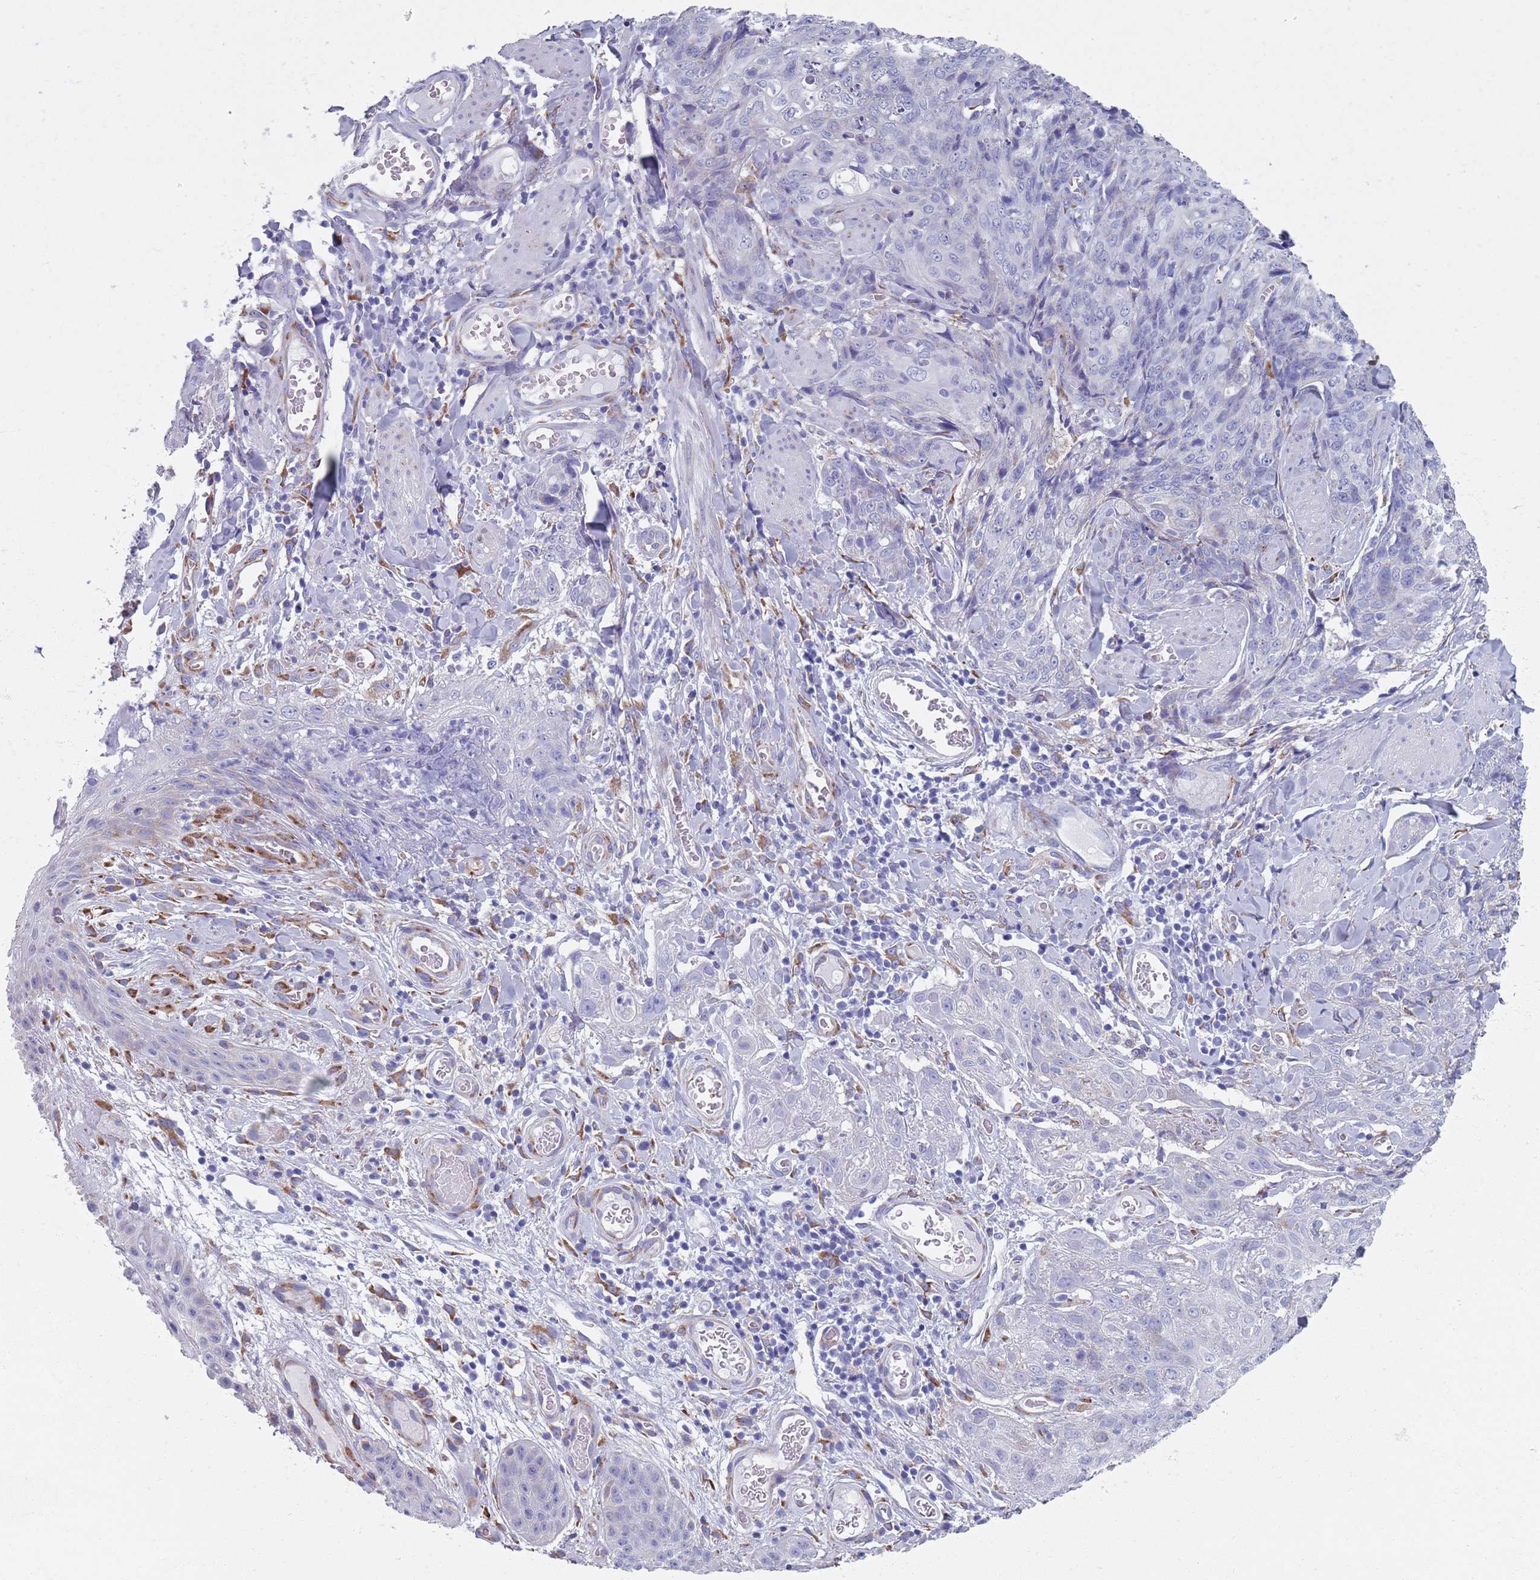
{"staining": {"intensity": "negative", "quantity": "none", "location": "none"}, "tissue": "skin cancer", "cell_type": "Tumor cells", "image_type": "cancer", "snomed": [{"axis": "morphology", "description": "Squamous cell carcinoma, NOS"}, {"axis": "topography", "description": "Skin"}, {"axis": "topography", "description": "Vulva"}], "caption": "Protein analysis of skin cancer exhibits no significant expression in tumor cells. Brightfield microscopy of IHC stained with DAB (3,3'-diaminobenzidine) (brown) and hematoxylin (blue), captured at high magnification.", "gene": "PLOD1", "patient": {"sex": "female", "age": 85}}